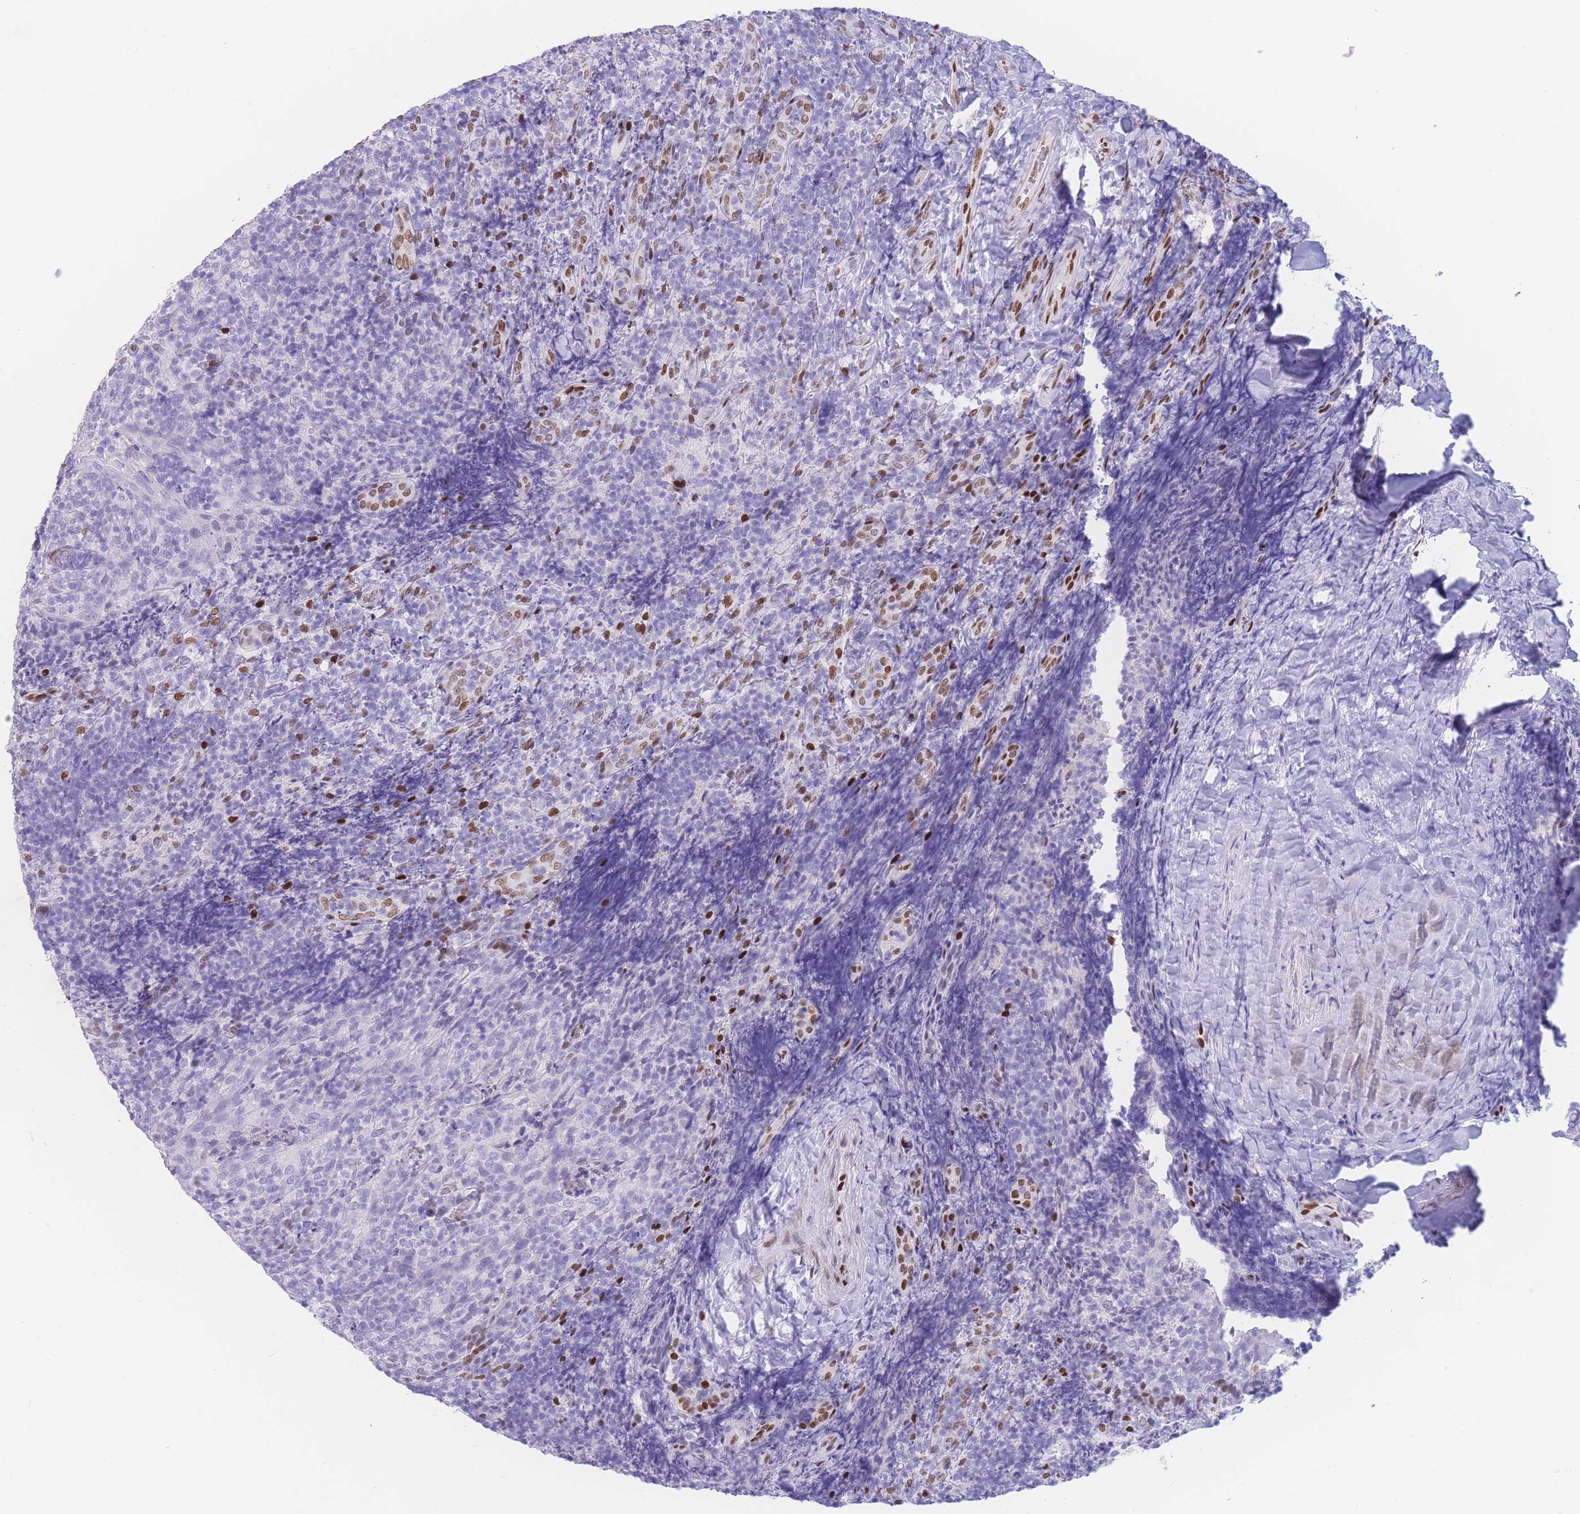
{"staining": {"intensity": "weak", "quantity": "<25%", "location": "nuclear"}, "tissue": "tonsil", "cell_type": "Germinal center cells", "image_type": "normal", "snomed": [{"axis": "morphology", "description": "Normal tissue, NOS"}, {"axis": "topography", "description": "Tonsil"}], "caption": "Tonsil was stained to show a protein in brown. There is no significant expression in germinal center cells. (DAB IHC visualized using brightfield microscopy, high magnification).", "gene": "PSMB5", "patient": {"sex": "female", "age": 10}}